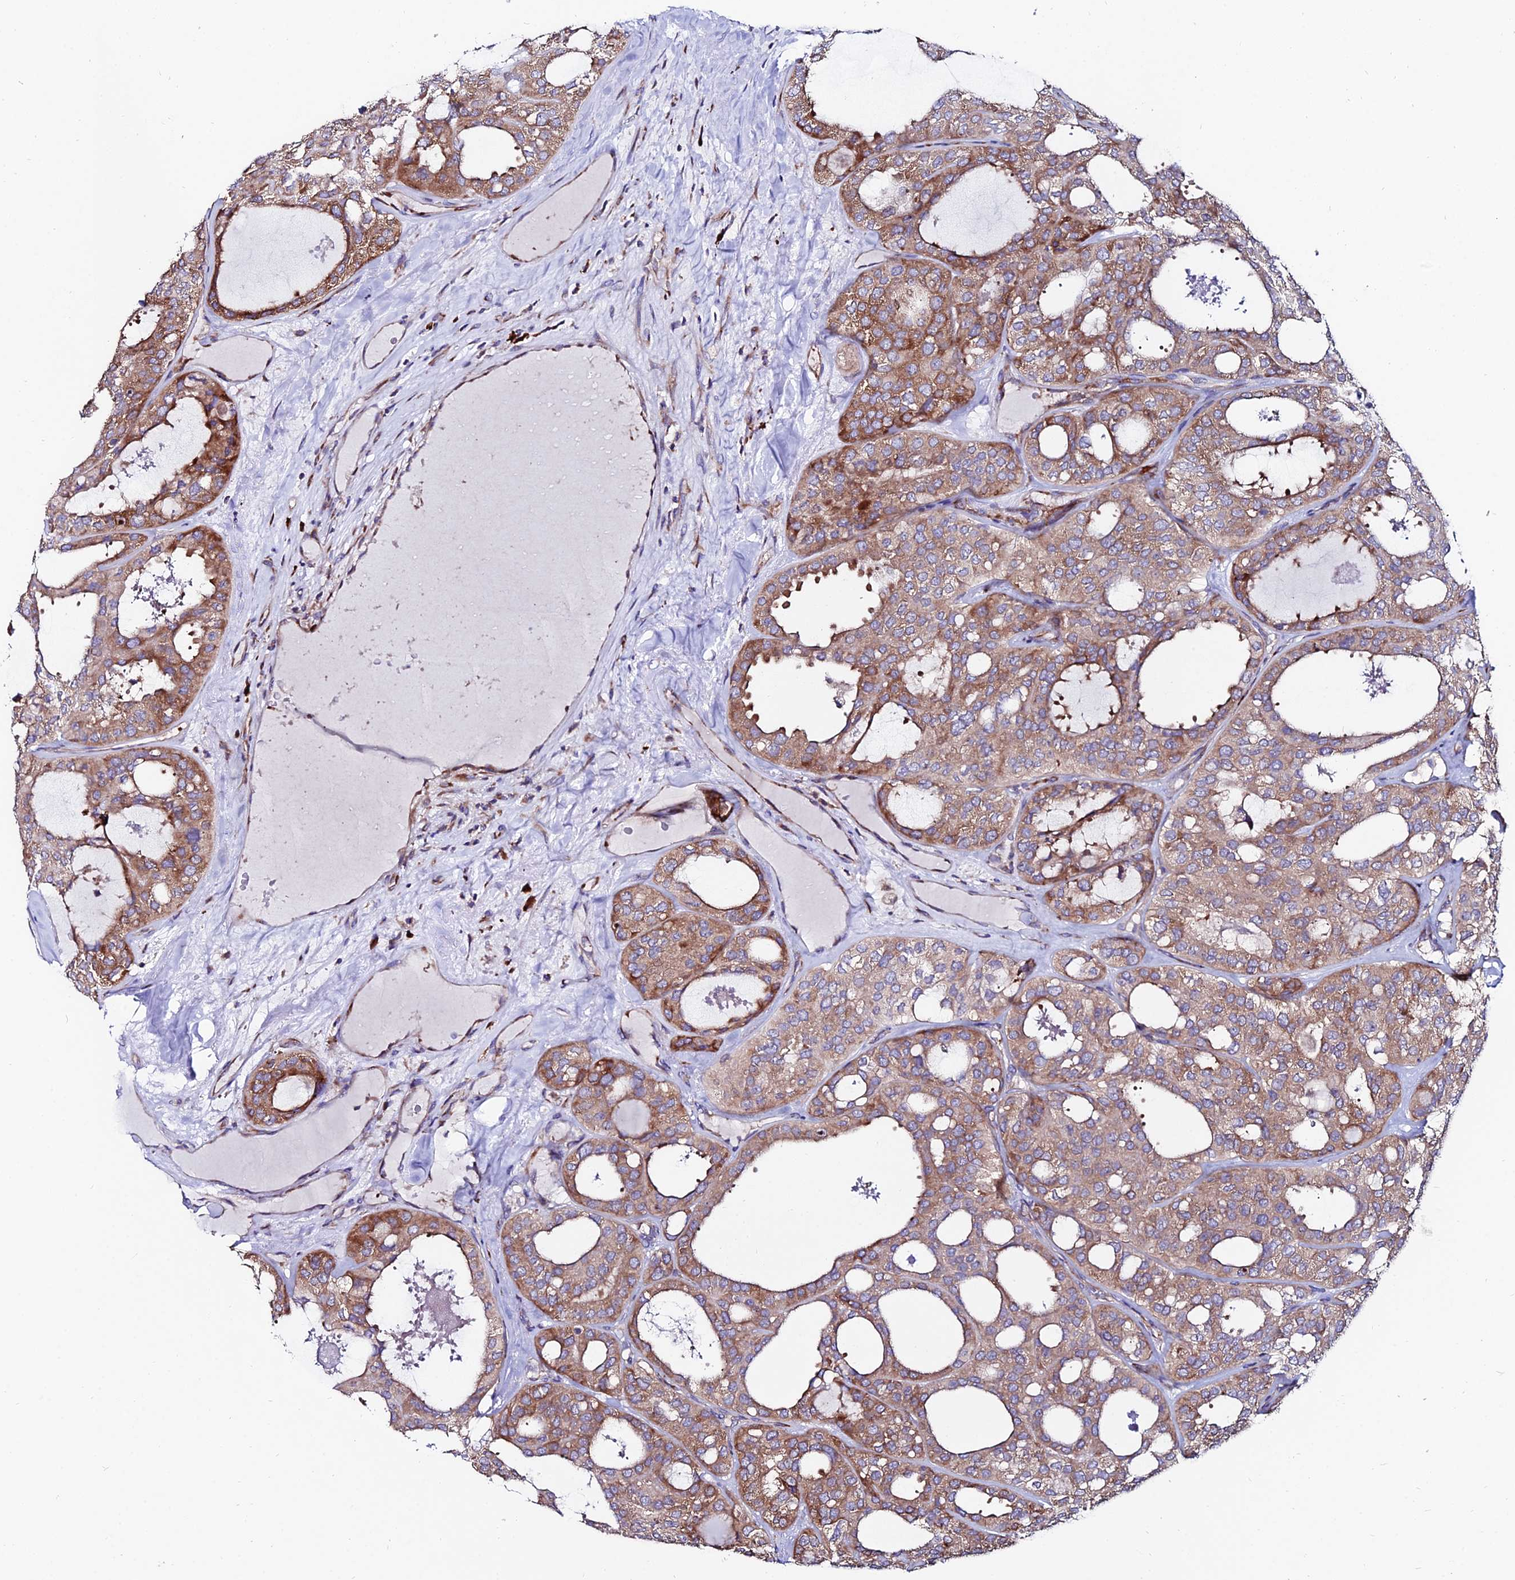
{"staining": {"intensity": "moderate", "quantity": ">75%", "location": "cytoplasmic/membranous"}, "tissue": "thyroid cancer", "cell_type": "Tumor cells", "image_type": "cancer", "snomed": [{"axis": "morphology", "description": "Follicular adenoma carcinoma, NOS"}, {"axis": "topography", "description": "Thyroid gland"}], "caption": "Immunohistochemistry (IHC) of thyroid cancer reveals medium levels of moderate cytoplasmic/membranous positivity in about >75% of tumor cells.", "gene": "EIF3K", "patient": {"sex": "male", "age": 75}}